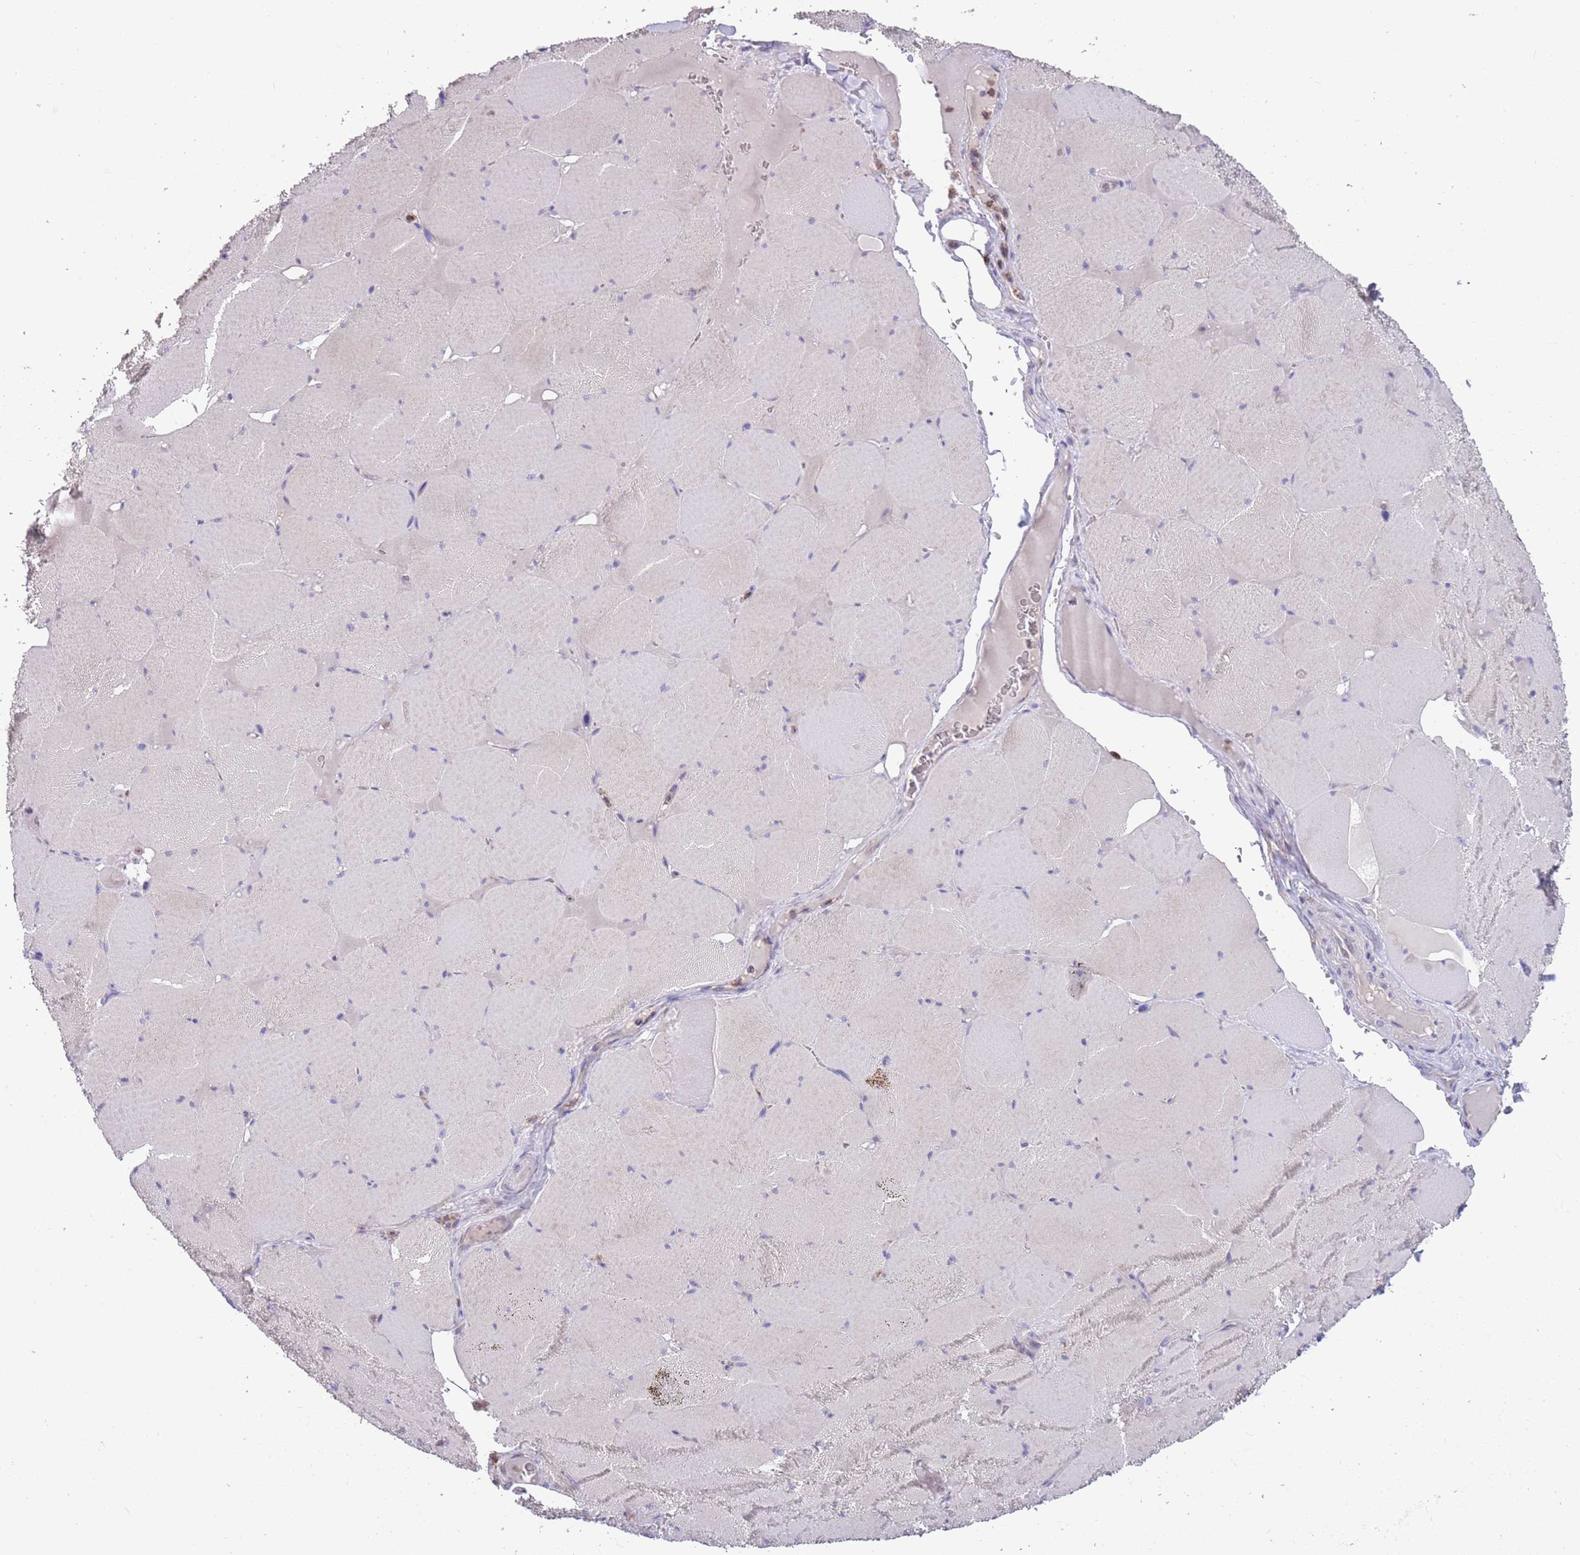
{"staining": {"intensity": "weak", "quantity": "<25%", "location": "cytoplasmic/membranous"}, "tissue": "skeletal muscle", "cell_type": "Myocytes", "image_type": "normal", "snomed": [{"axis": "morphology", "description": "Normal tissue, NOS"}, {"axis": "topography", "description": "Skeletal muscle"}, {"axis": "topography", "description": "Head-Neck"}], "caption": "DAB (3,3'-diaminobenzidine) immunohistochemical staining of normal human skeletal muscle reveals no significant positivity in myocytes. (Immunohistochemistry, brightfield microscopy, high magnification).", "gene": "DDT", "patient": {"sex": "male", "age": 66}}